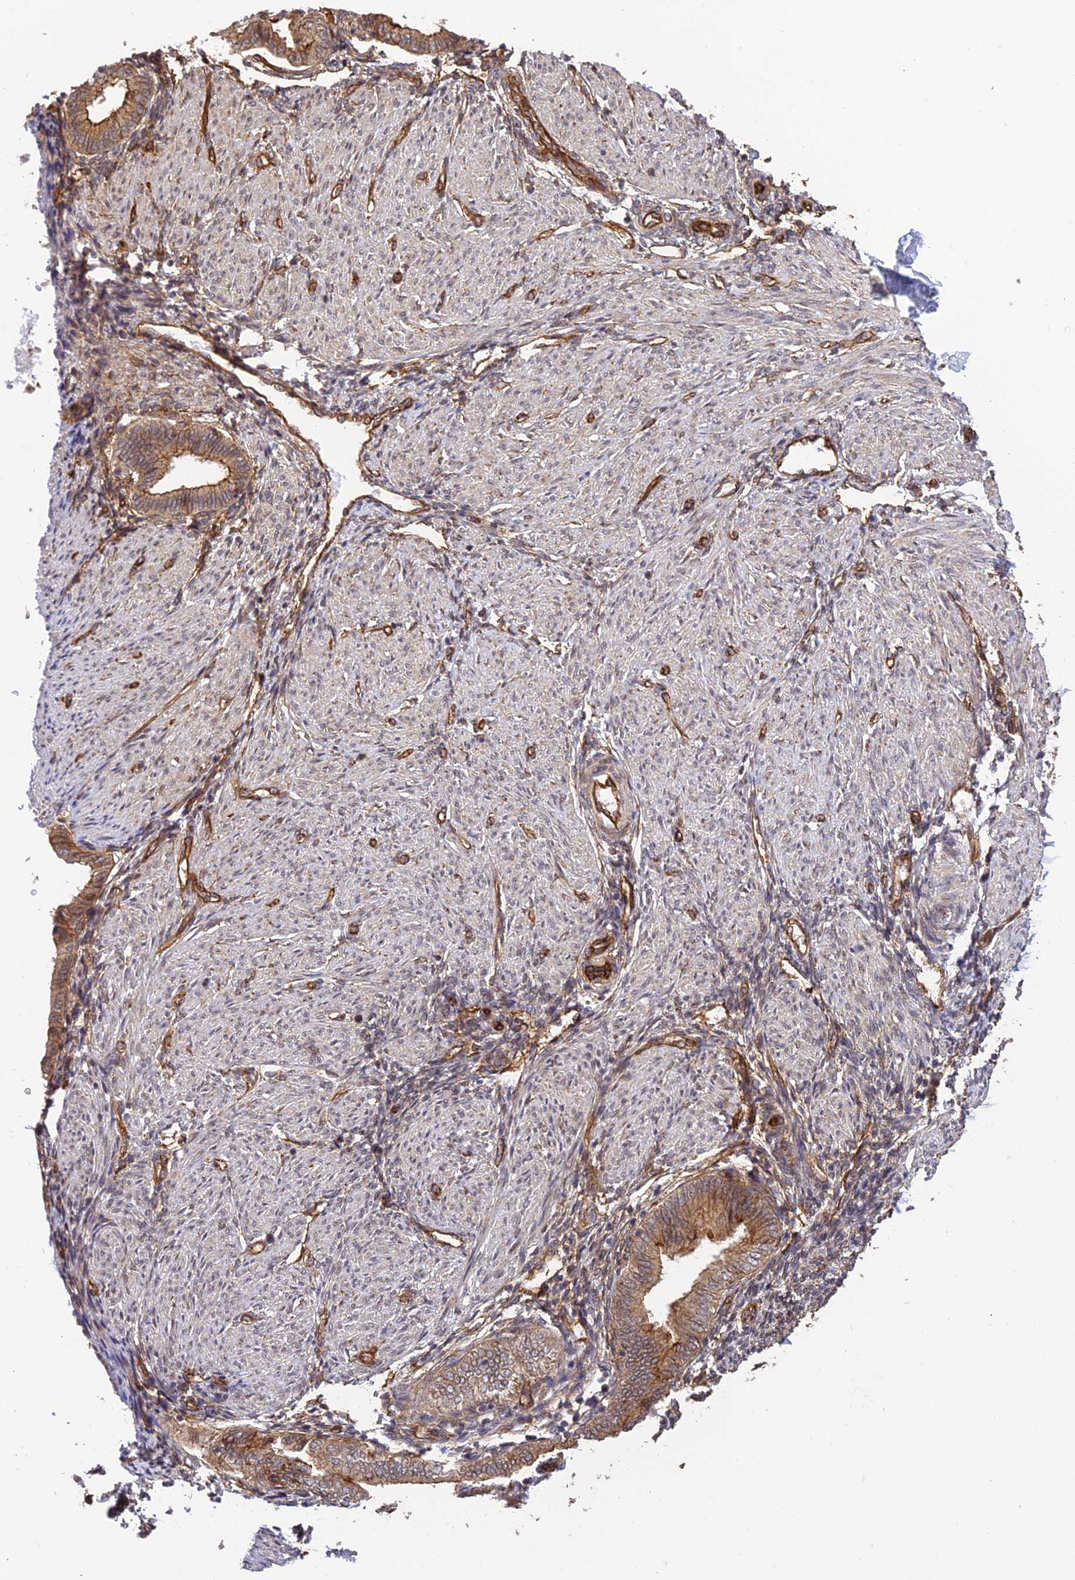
{"staining": {"intensity": "moderate", "quantity": ">75%", "location": "cytoplasmic/membranous"}, "tissue": "endometrium", "cell_type": "Cells in endometrial stroma", "image_type": "normal", "snomed": [{"axis": "morphology", "description": "Normal tissue, NOS"}, {"axis": "topography", "description": "Endometrium"}], "caption": "IHC image of normal endometrium: human endometrium stained using IHC demonstrates medium levels of moderate protein expression localized specifically in the cytoplasmic/membranous of cells in endometrial stroma, appearing as a cytoplasmic/membranous brown color.", "gene": "HOMER2", "patient": {"sex": "female", "age": 53}}